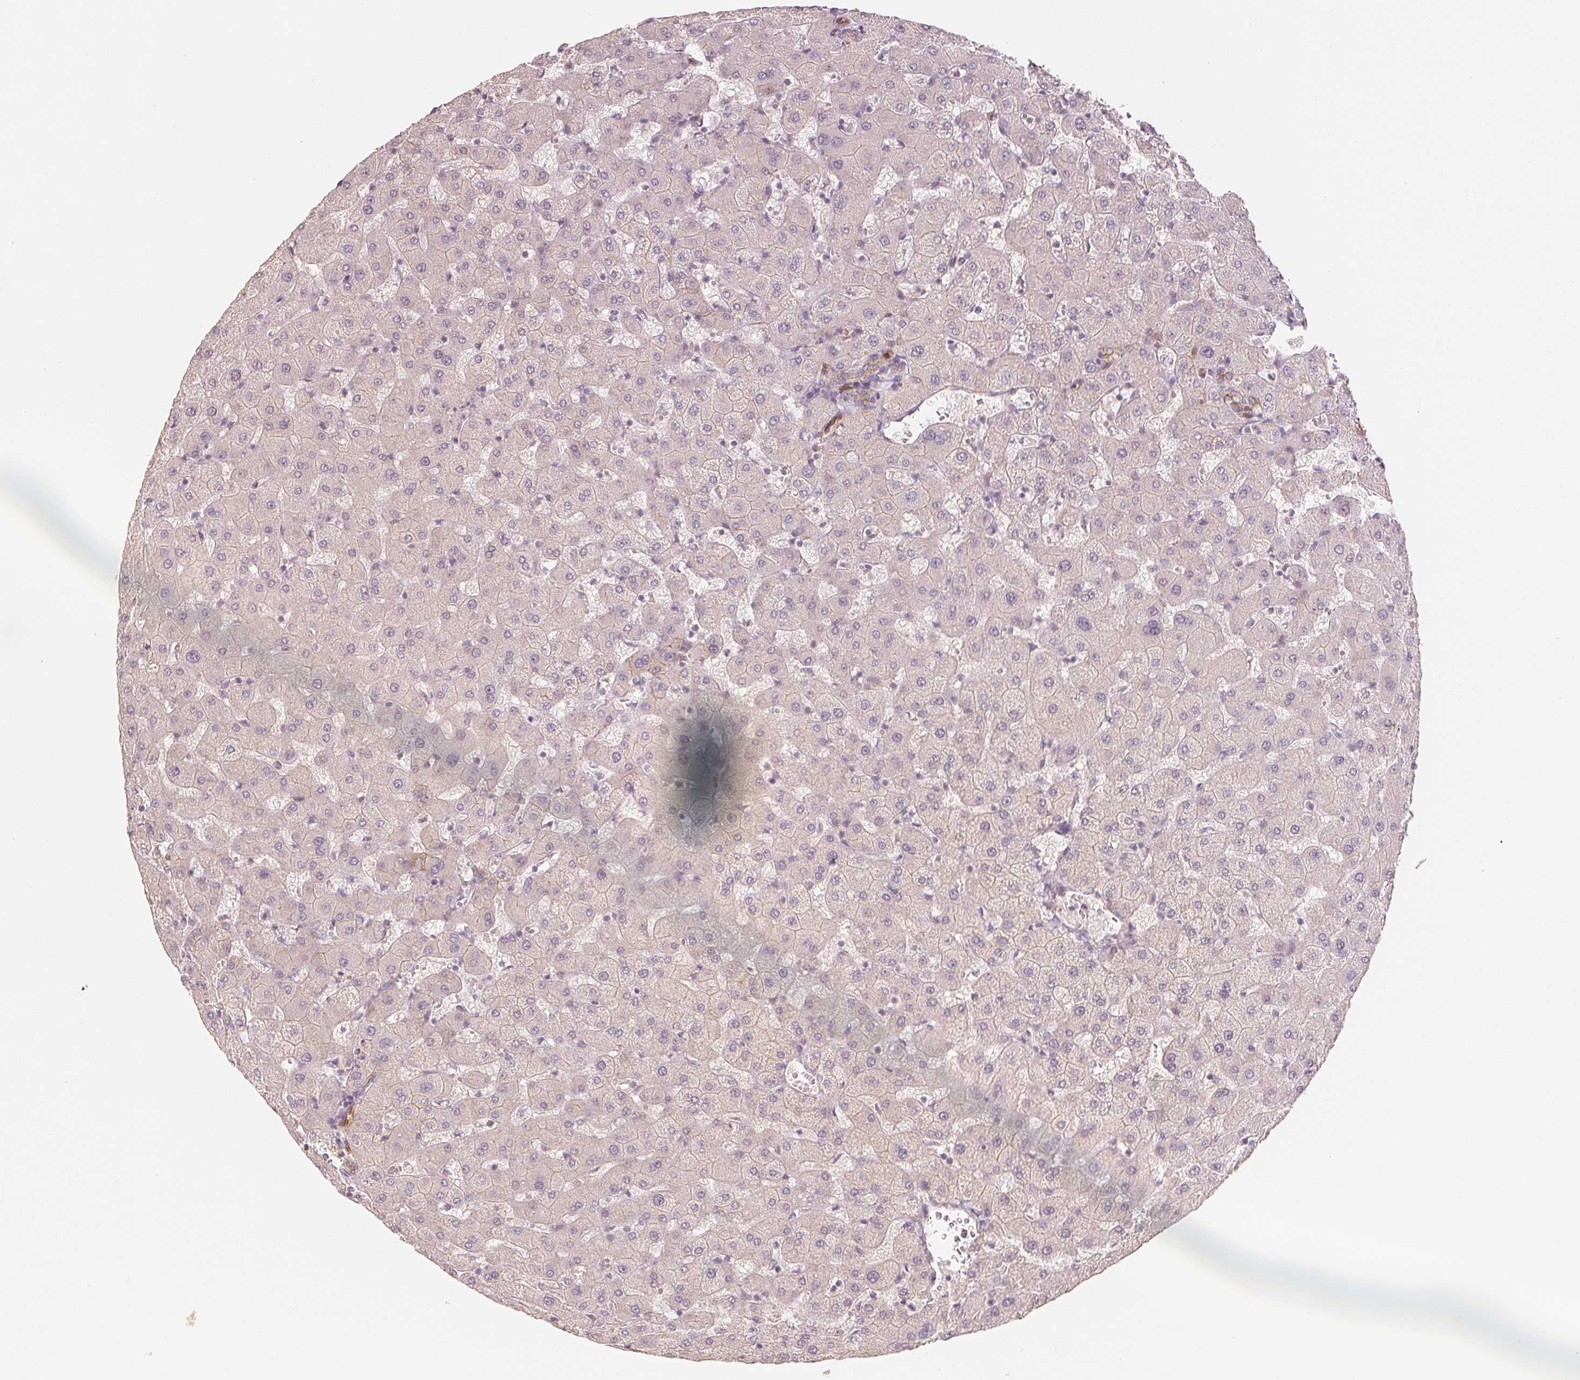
{"staining": {"intensity": "moderate", "quantity": "<25%", "location": "cytoplasmic/membranous"}, "tissue": "liver", "cell_type": "Cholangiocytes", "image_type": "normal", "snomed": [{"axis": "morphology", "description": "Normal tissue, NOS"}, {"axis": "topography", "description": "Liver"}], "caption": "Brown immunohistochemical staining in benign human liver displays moderate cytoplasmic/membranous staining in about <25% of cholangiocytes.", "gene": "CIB1", "patient": {"sex": "female", "age": 63}}